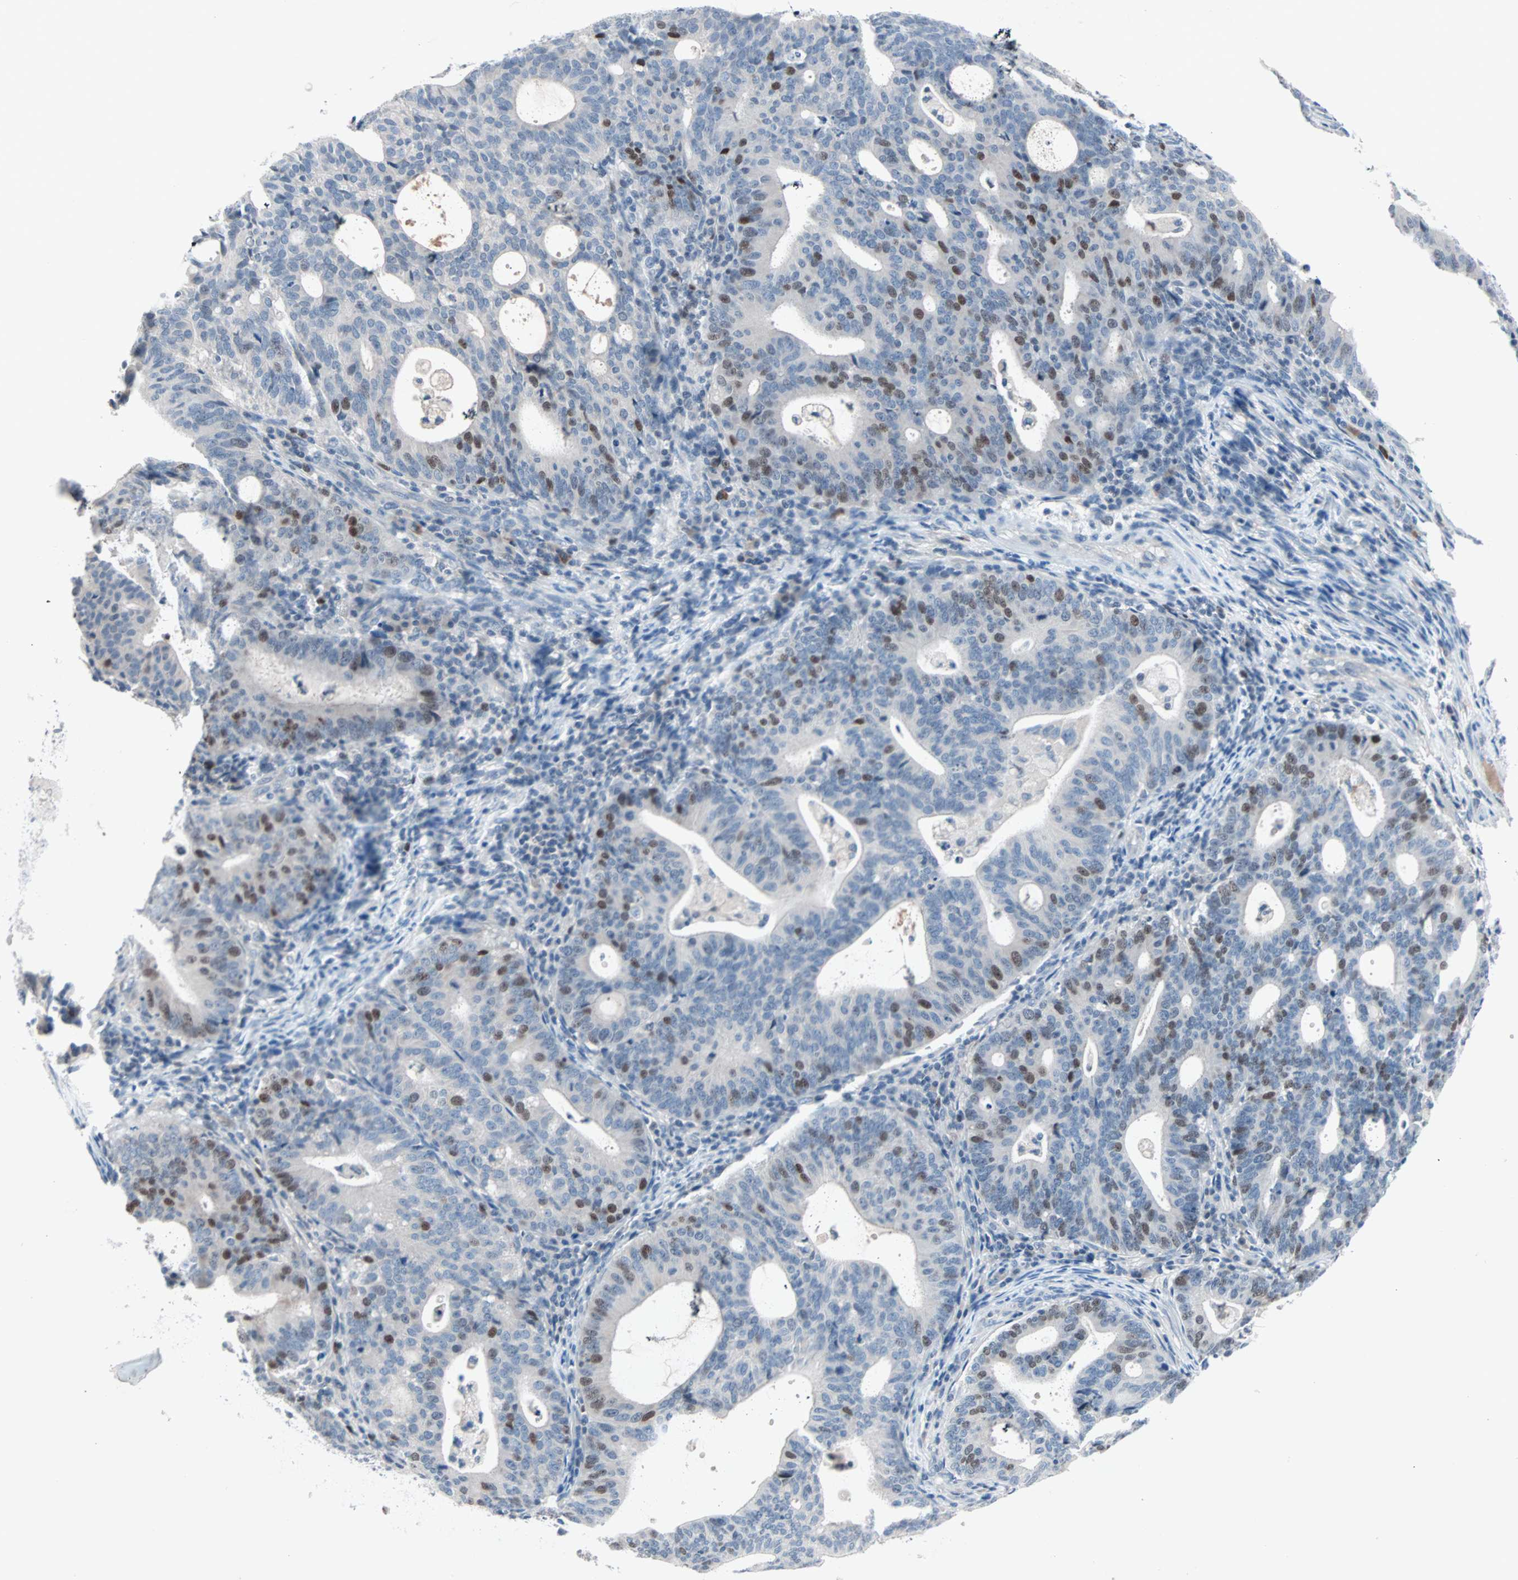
{"staining": {"intensity": "strong", "quantity": "<25%", "location": "nuclear"}, "tissue": "endometrial cancer", "cell_type": "Tumor cells", "image_type": "cancer", "snomed": [{"axis": "morphology", "description": "Adenocarcinoma, NOS"}, {"axis": "topography", "description": "Uterus"}], "caption": "An image of endometrial adenocarcinoma stained for a protein demonstrates strong nuclear brown staining in tumor cells.", "gene": "CCNE2", "patient": {"sex": "female", "age": 83}}